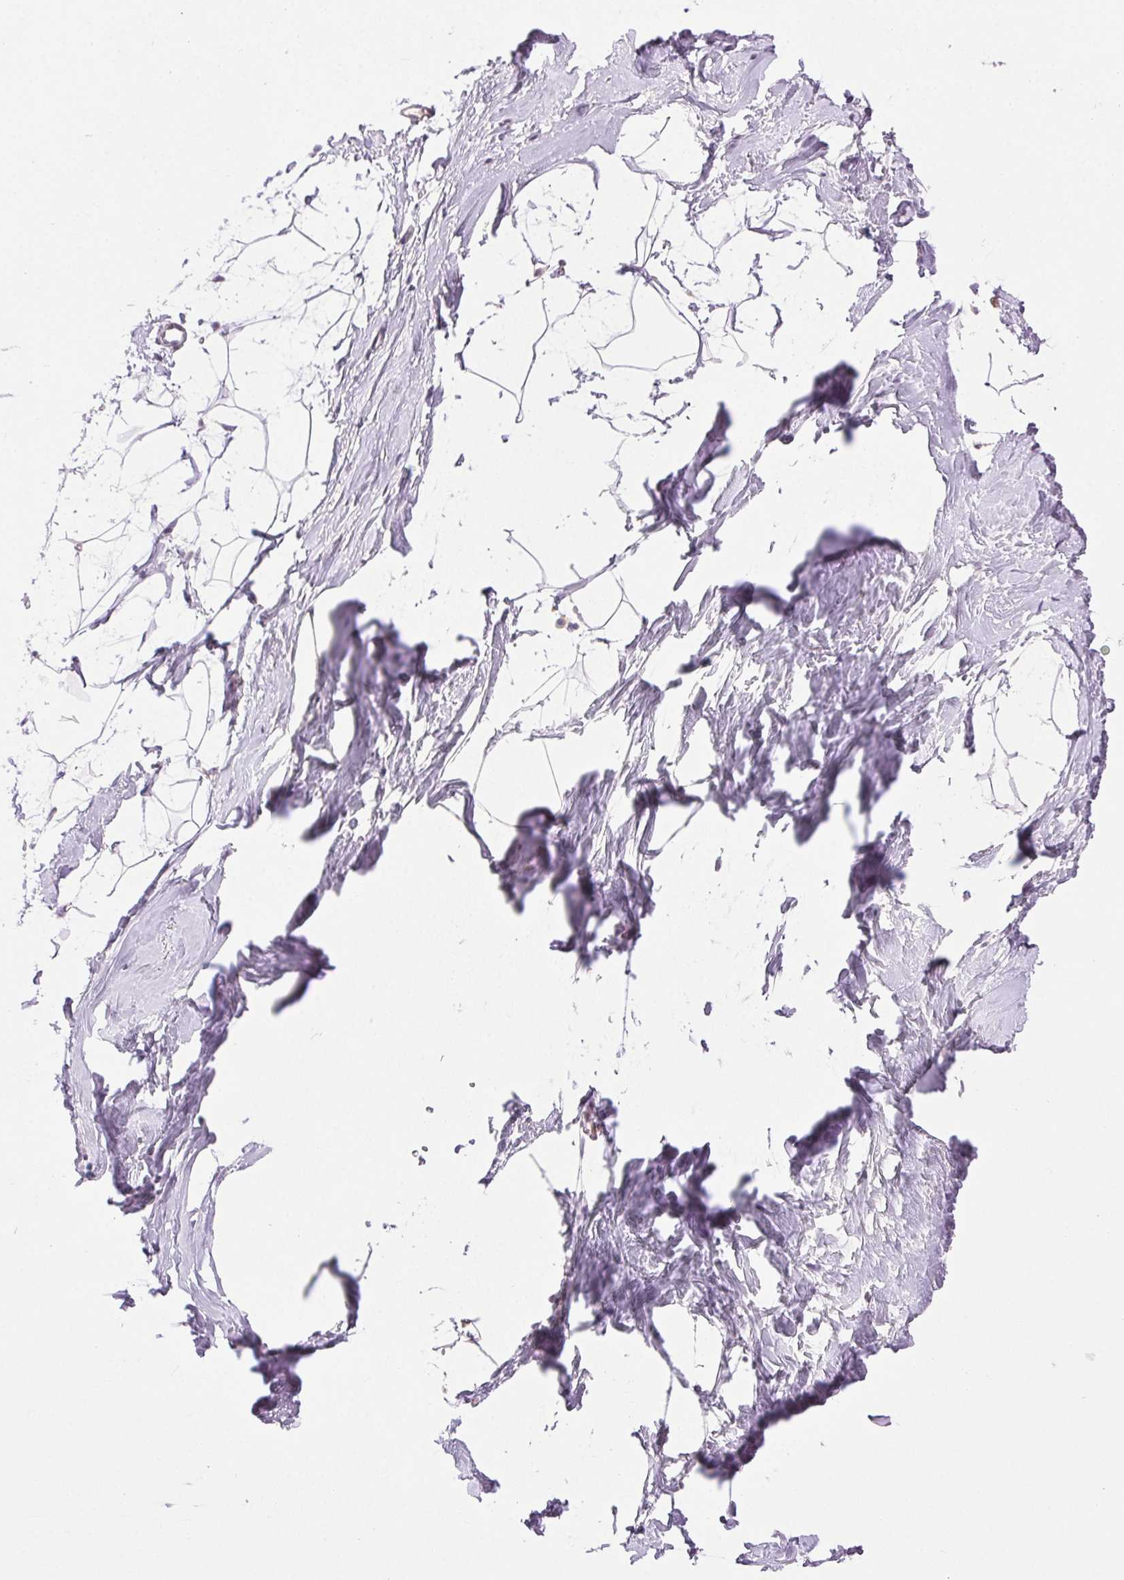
{"staining": {"intensity": "negative", "quantity": "none", "location": "none"}, "tissue": "breast", "cell_type": "Adipocytes", "image_type": "normal", "snomed": [{"axis": "morphology", "description": "Normal tissue, NOS"}, {"axis": "topography", "description": "Breast"}], "caption": "Immunohistochemistry photomicrograph of benign human breast stained for a protein (brown), which demonstrates no positivity in adipocytes.", "gene": "CLDN10", "patient": {"sex": "female", "age": 32}}